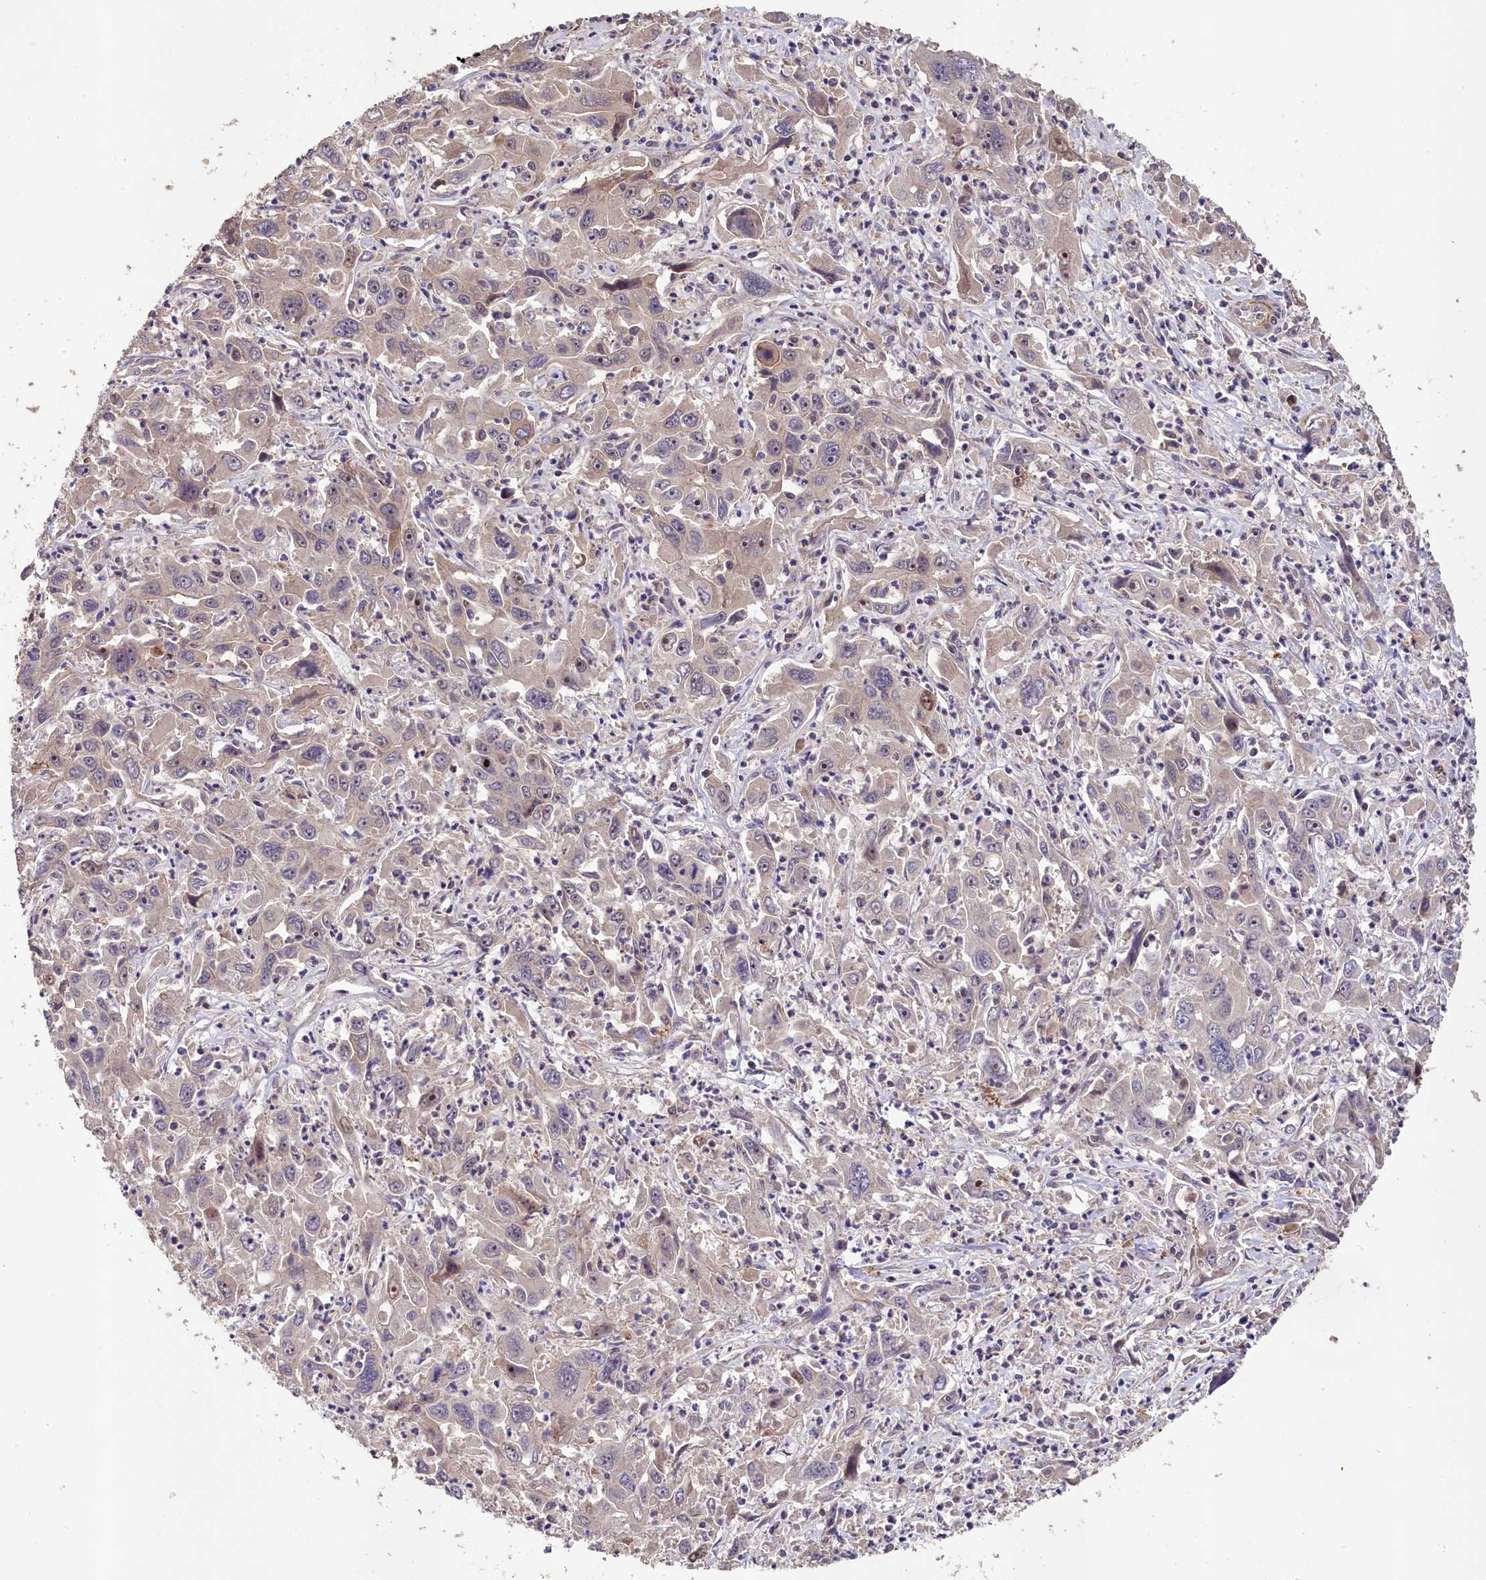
{"staining": {"intensity": "negative", "quantity": "none", "location": "none"}, "tissue": "liver cancer", "cell_type": "Tumor cells", "image_type": "cancer", "snomed": [{"axis": "morphology", "description": "Carcinoma, Hepatocellular, NOS"}, {"axis": "topography", "description": "Liver"}], "caption": "High magnification brightfield microscopy of liver cancer (hepatocellular carcinoma) stained with DAB (3,3'-diaminobenzidine) (brown) and counterstained with hematoxylin (blue): tumor cells show no significant staining.", "gene": "DNAJB9", "patient": {"sex": "male", "age": 63}}